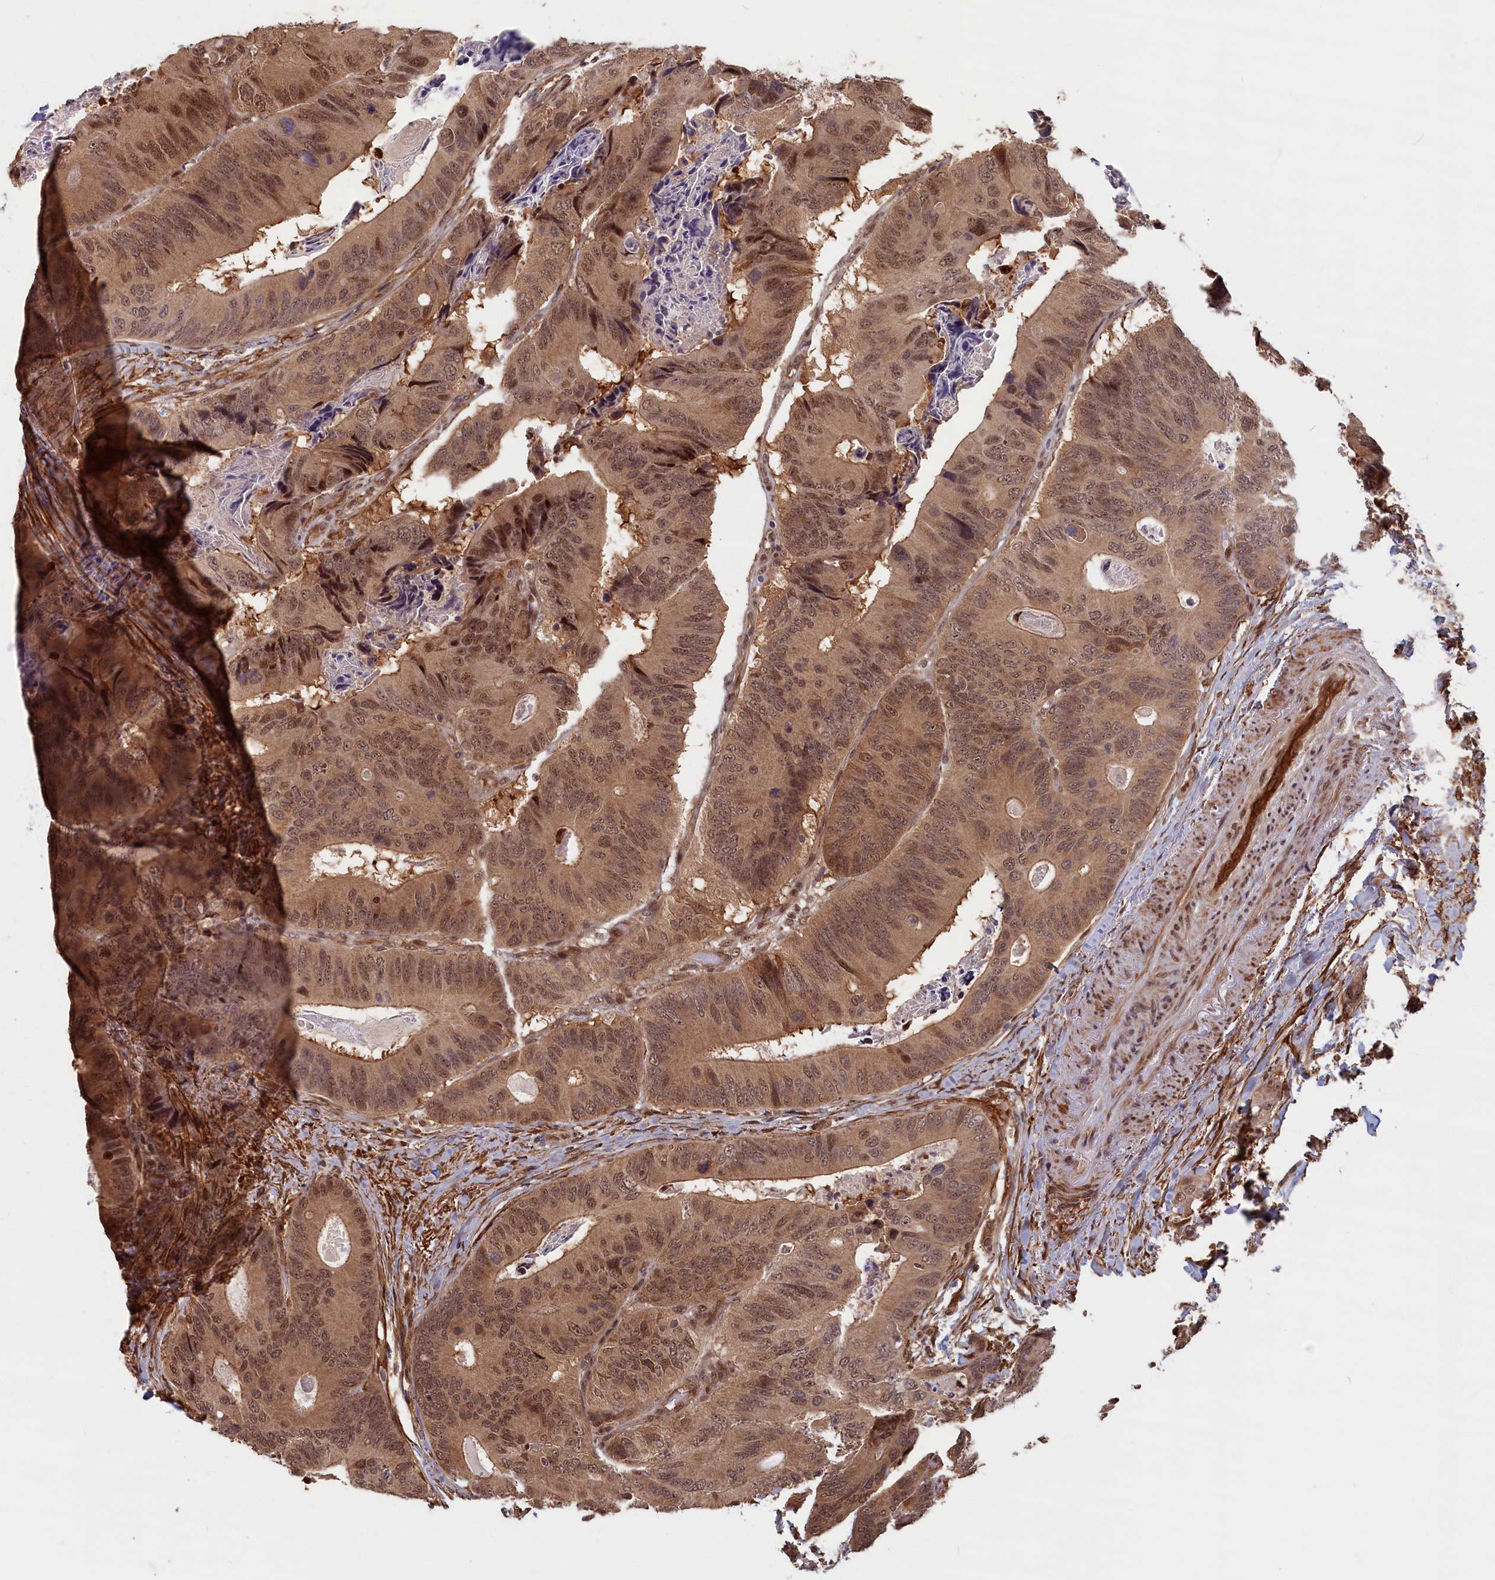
{"staining": {"intensity": "moderate", "quantity": ">75%", "location": "cytoplasmic/membranous,nuclear"}, "tissue": "colorectal cancer", "cell_type": "Tumor cells", "image_type": "cancer", "snomed": [{"axis": "morphology", "description": "Adenocarcinoma, NOS"}, {"axis": "topography", "description": "Colon"}], "caption": "DAB (3,3'-diaminobenzidine) immunohistochemical staining of colorectal cancer (adenocarcinoma) demonstrates moderate cytoplasmic/membranous and nuclear protein staining in about >75% of tumor cells.", "gene": "HIF3A", "patient": {"sex": "male", "age": 84}}